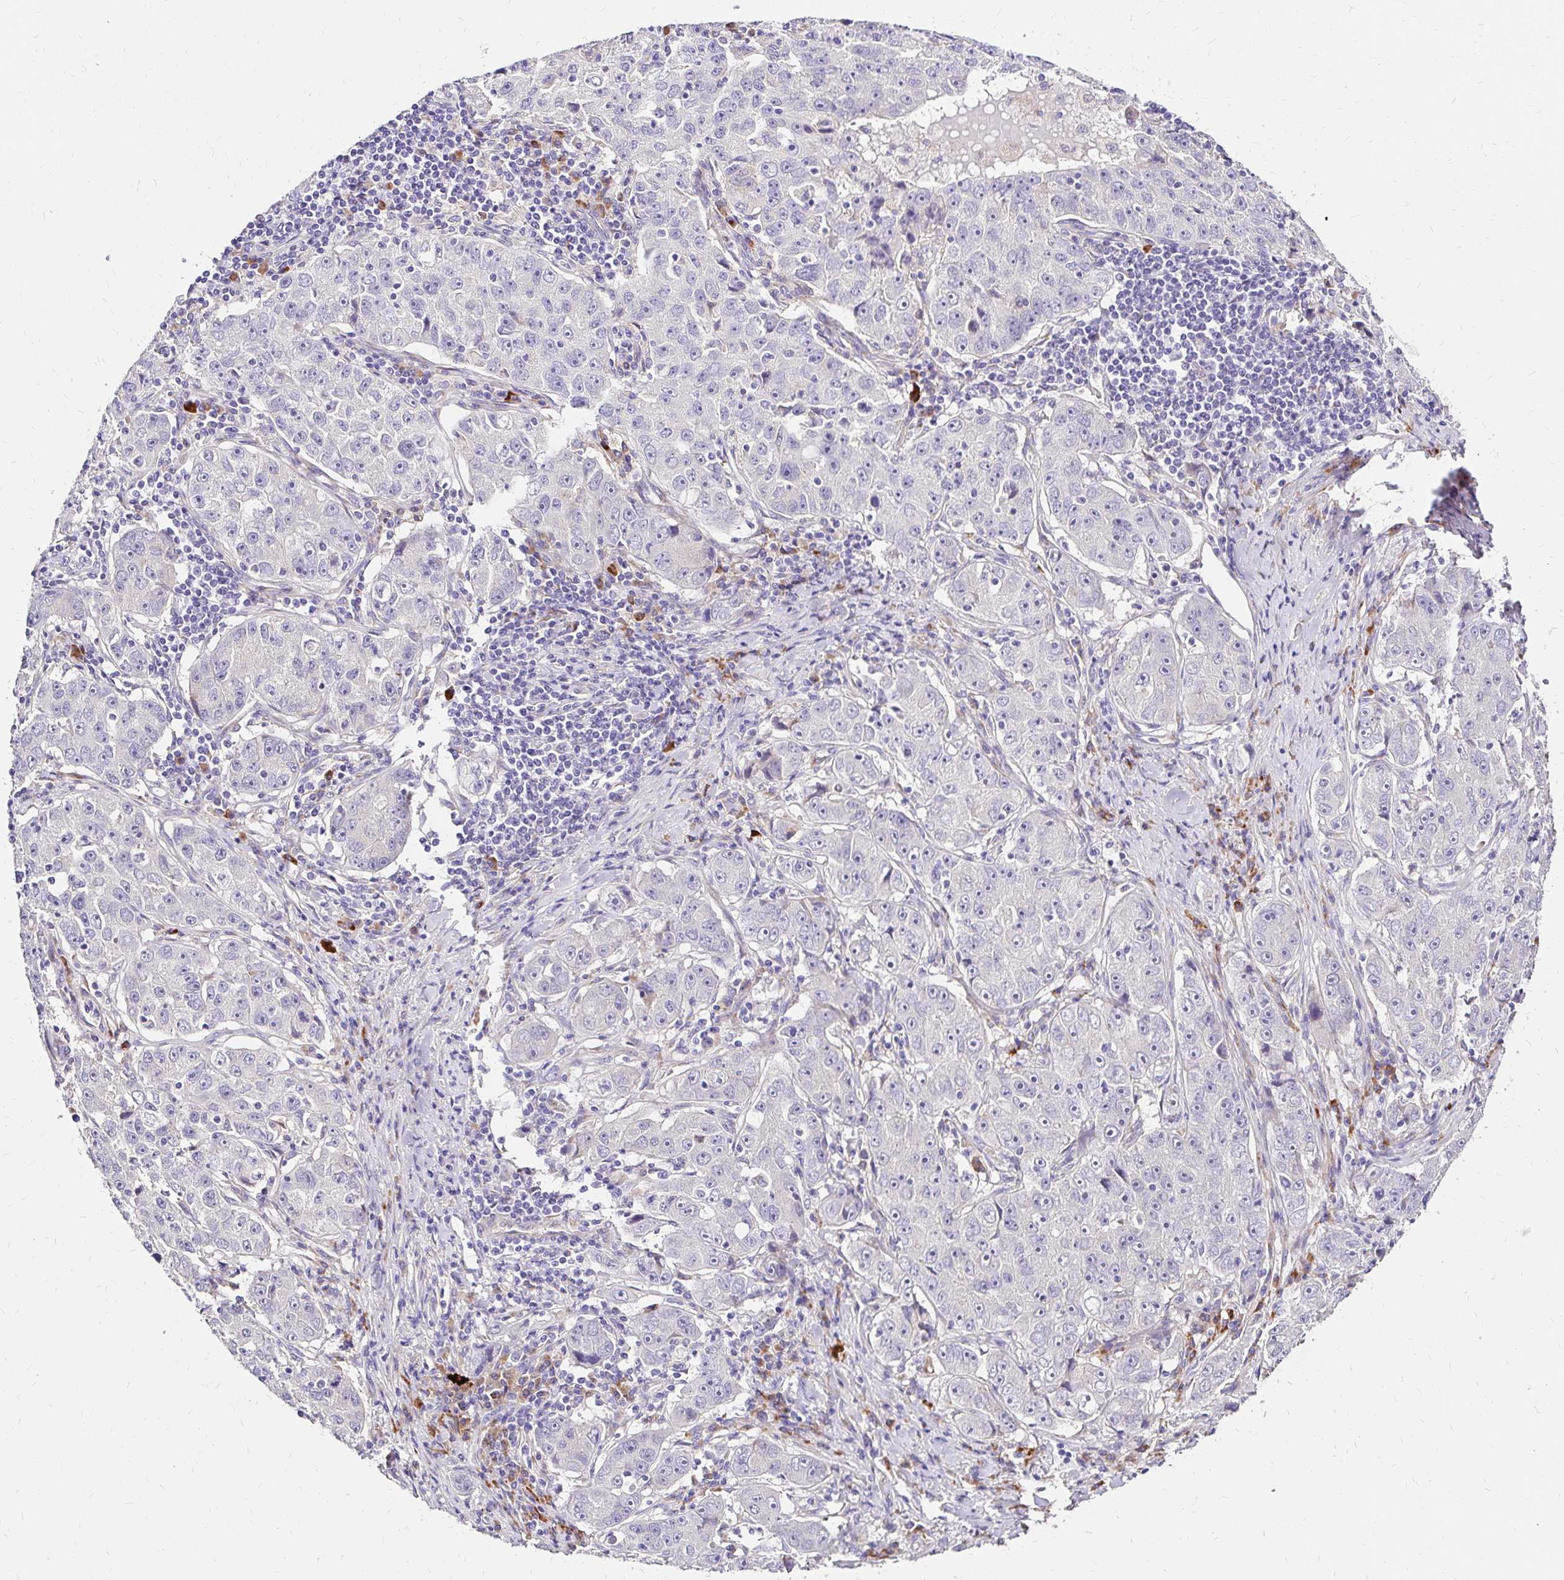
{"staining": {"intensity": "negative", "quantity": "none", "location": "none"}, "tissue": "lung cancer", "cell_type": "Tumor cells", "image_type": "cancer", "snomed": [{"axis": "morphology", "description": "Normal morphology"}, {"axis": "morphology", "description": "Adenocarcinoma, NOS"}, {"axis": "topography", "description": "Lymph node"}, {"axis": "topography", "description": "Lung"}], "caption": "Tumor cells show no significant staining in lung cancer.", "gene": "PRIMA1", "patient": {"sex": "female", "age": 57}}